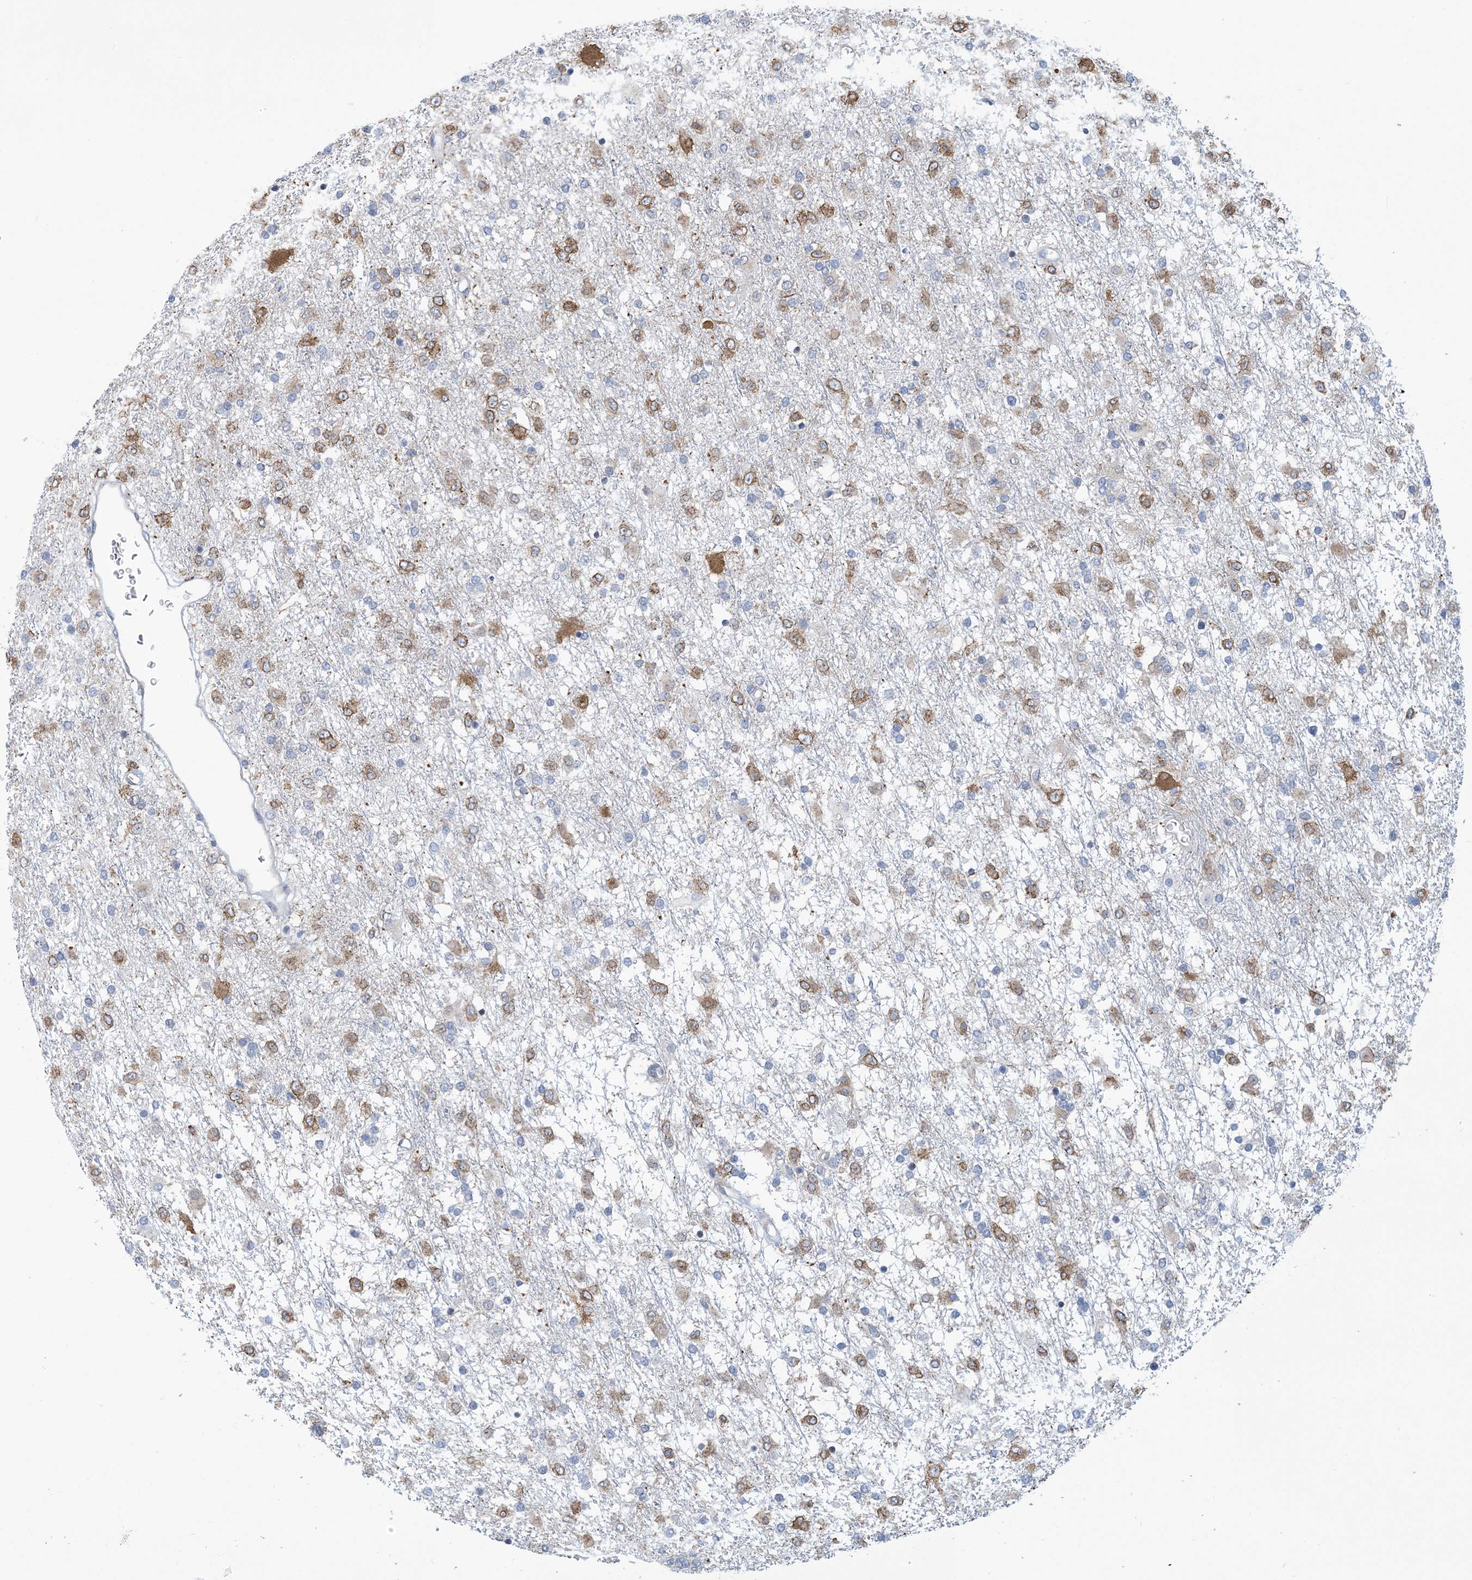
{"staining": {"intensity": "moderate", "quantity": "25%-75%", "location": "cytoplasmic/membranous"}, "tissue": "glioma", "cell_type": "Tumor cells", "image_type": "cancer", "snomed": [{"axis": "morphology", "description": "Glioma, malignant, Low grade"}, {"axis": "topography", "description": "Brain"}], "caption": "Moderate cytoplasmic/membranous positivity is appreciated in about 25%-75% of tumor cells in low-grade glioma (malignant). Ihc stains the protein of interest in brown and the nuclei are stained blue.", "gene": "CCDC14", "patient": {"sex": "male", "age": 65}}